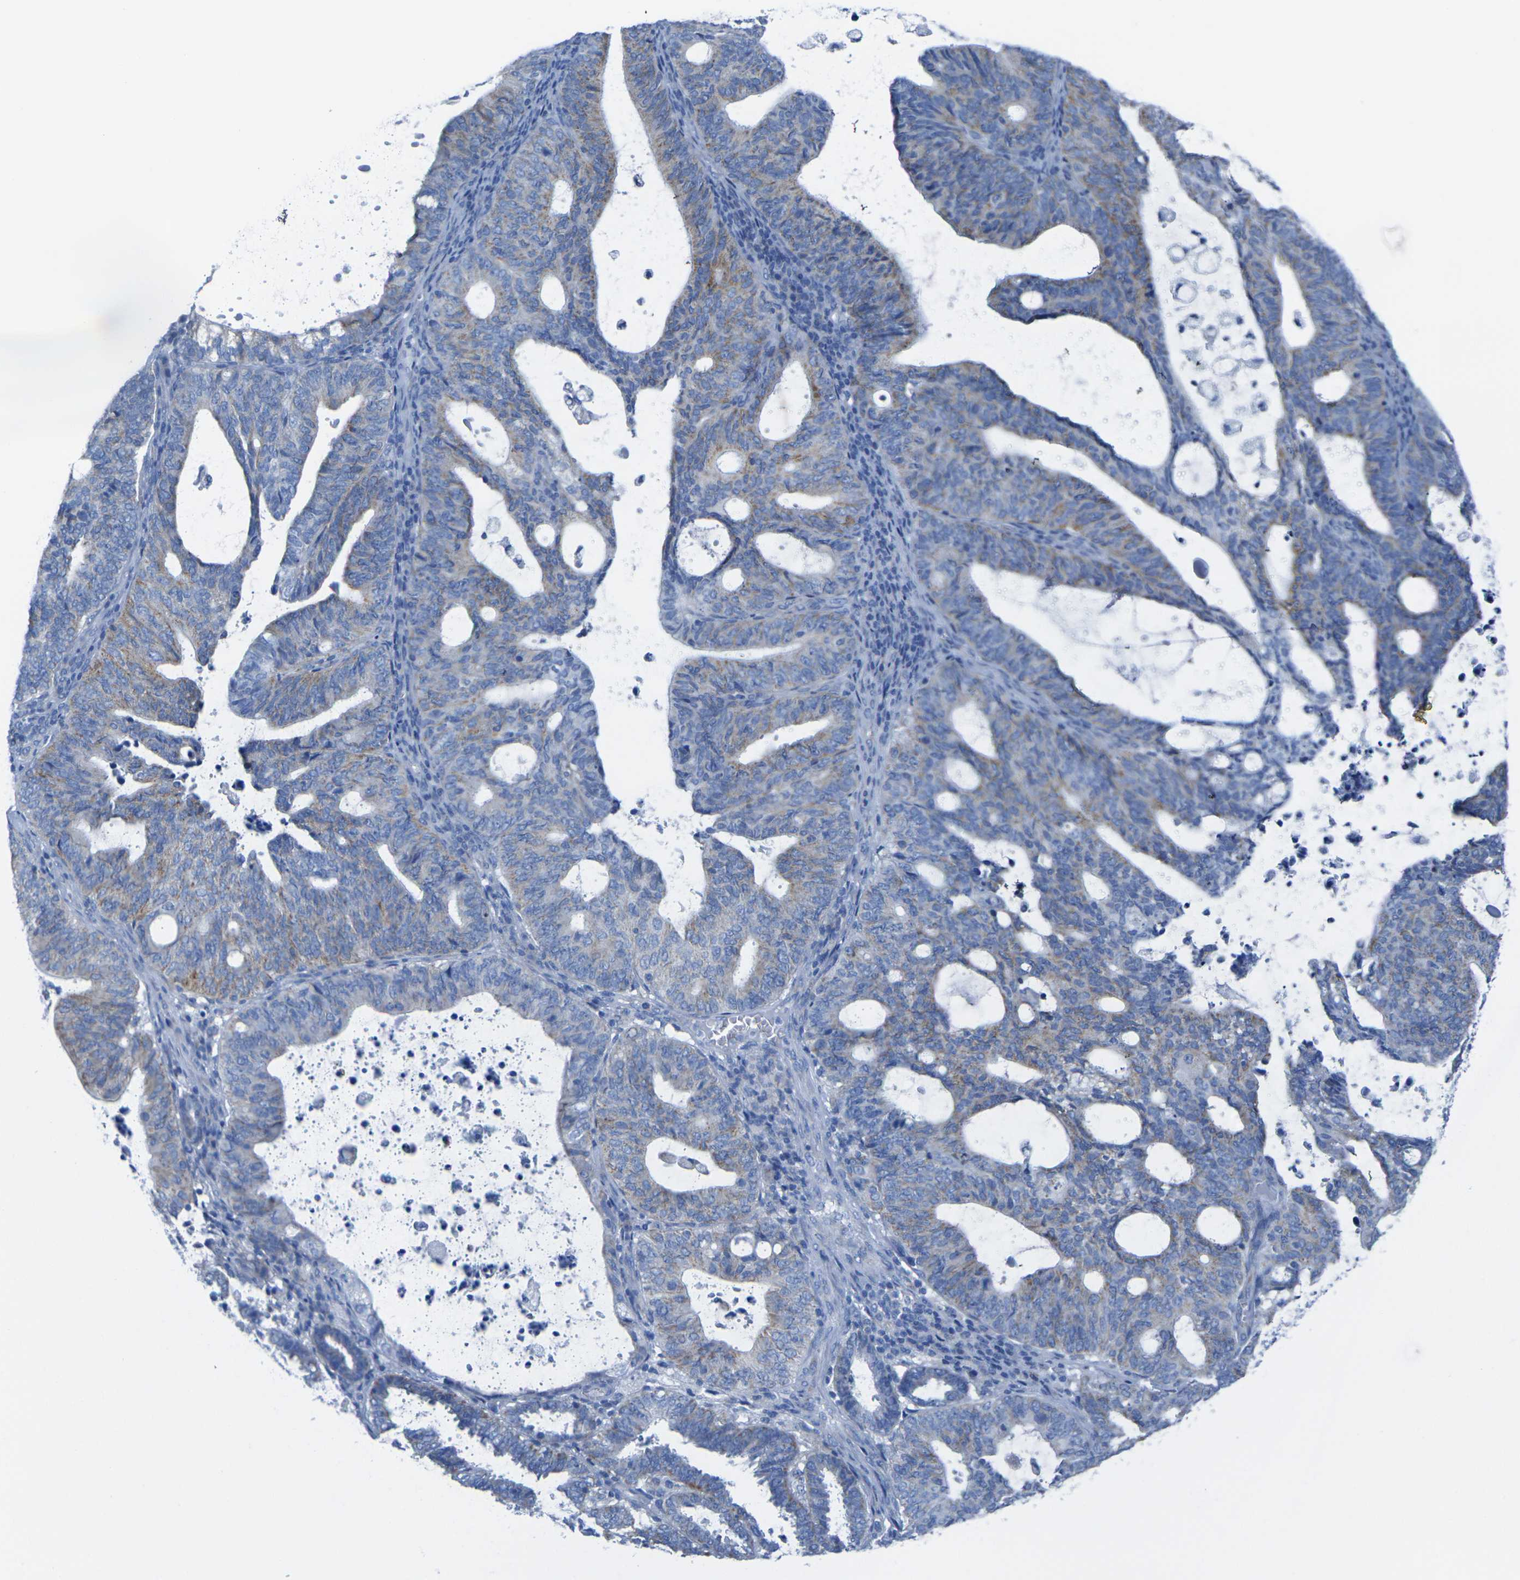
{"staining": {"intensity": "moderate", "quantity": "25%-75%", "location": "cytoplasmic/membranous"}, "tissue": "endometrial cancer", "cell_type": "Tumor cells", "image_type": "cancer", "snomed": [{"axis": "morphology", "description": "Adenocarcinoma, NOS"}, {"axis": "topography", "description": "Uterus"}], "caption": "Immunohistochemical staining of adenocarcinoma (endometrial) exhibits medium levels of moderate cytoplasmic/membranous protein staining in about 25%-75% of tumor cells. Immunohistochemistry stains the protein in brown and the nuclei are stained blue.", "gene": "TMEM204", "patient": {"sex": "female", "age": 83}}